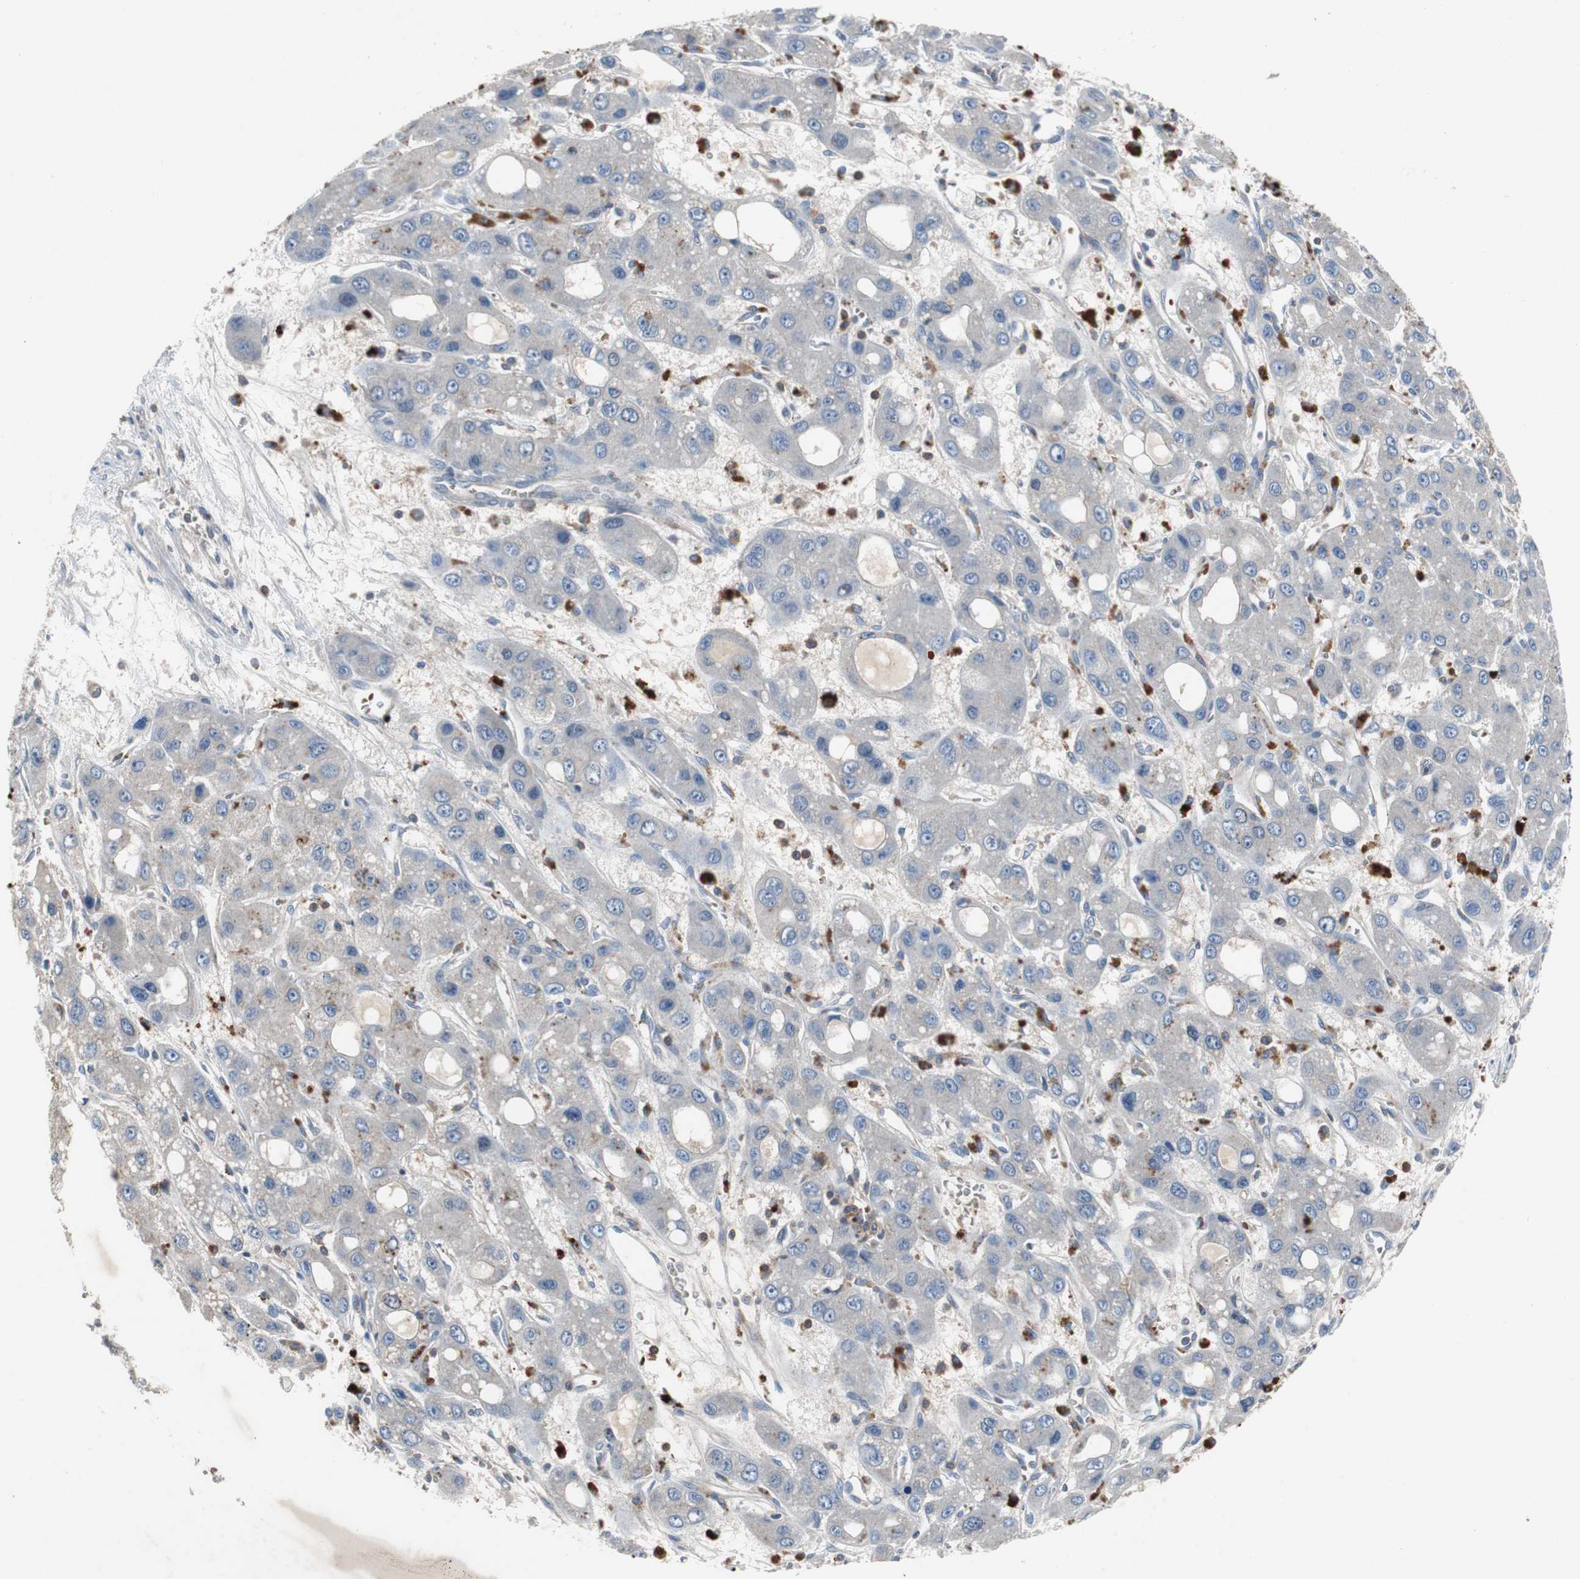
{"staining": {"intensity": "negative", "quantity": "none", "location": "none"}, "tissue": "liver cancer", "cell_type": "Tumor cells", "image_type": "cancer", "snomed": [{"axis": "morphology", "description": "Carcinoma, Hepatocellular, NOS"}, {"axis": "topography", "description": "Liver"}], "caption": "High magnification brightfield microscopy of hepatocellular carcinoma (liver) stained with DAB (3,3'-diaminobenzidine) (brown) and counterstained with hematoxylin (blue): tumor cells show no significant staining.", "gene": "CALB2", "patient": {"sex": "male", "age": 55}}